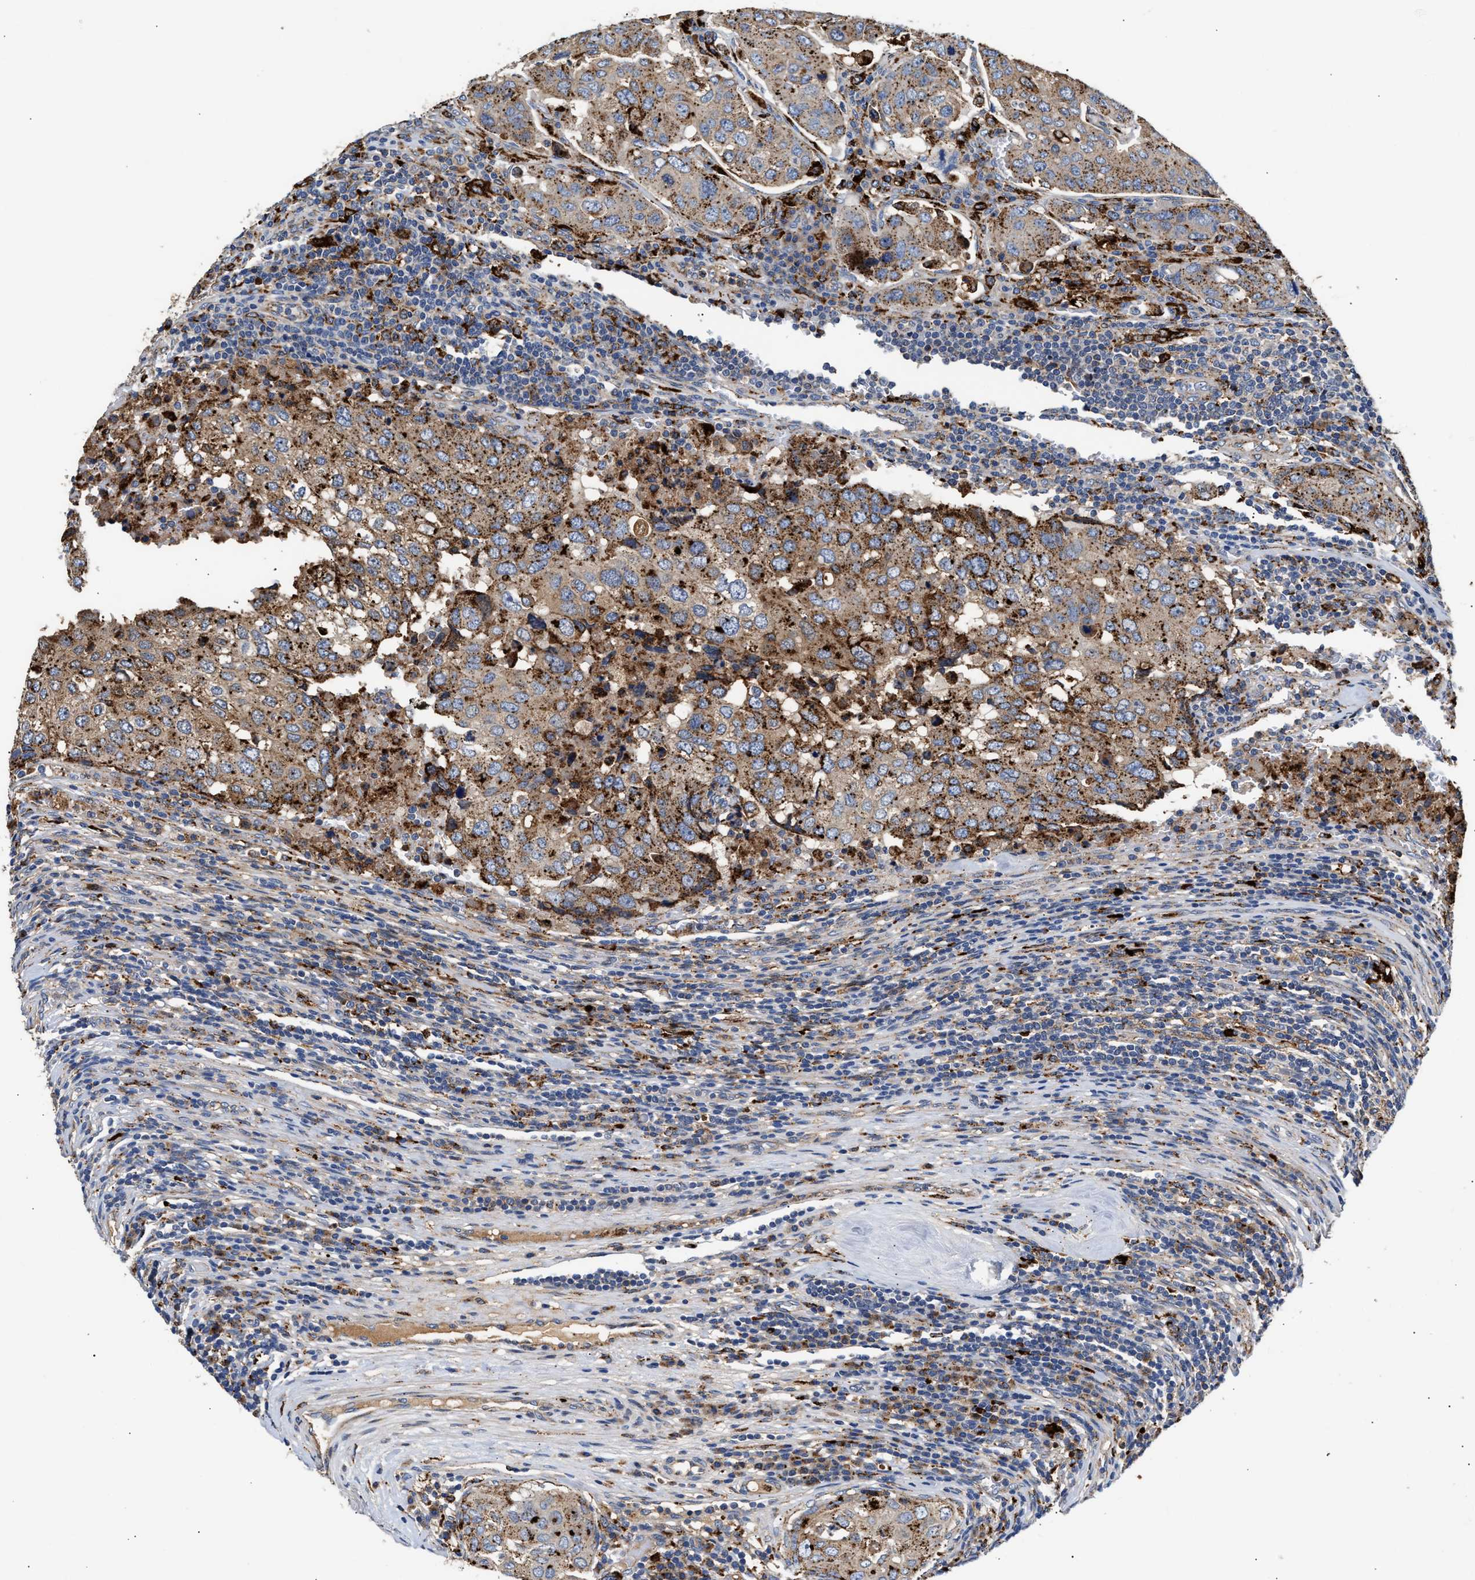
{"staining": {"intensity": "strong", "quantity": ">75%", "location": "cytoplasmic/membranous"}, "tissue": "urothelial cancer", "cell_type": "Tumor cells", "image_type": "cancer", "snomed": [{"axis": "morphology", "description": "Urothelial carcinoma, High grade"}, {"axis": "topography", "description": "Lymph node"}, {"axis": "topography", "description": "Urinary bladder"}], "caption": "Urothelial carcinoma (high-grade) stained for a protein (brown) demonstrates strong cytoplasmic/membranous positive expression in about >75% of tumor cells.", "gene": "CCDC146", "patient": {"sex": "male", "age": 51}}